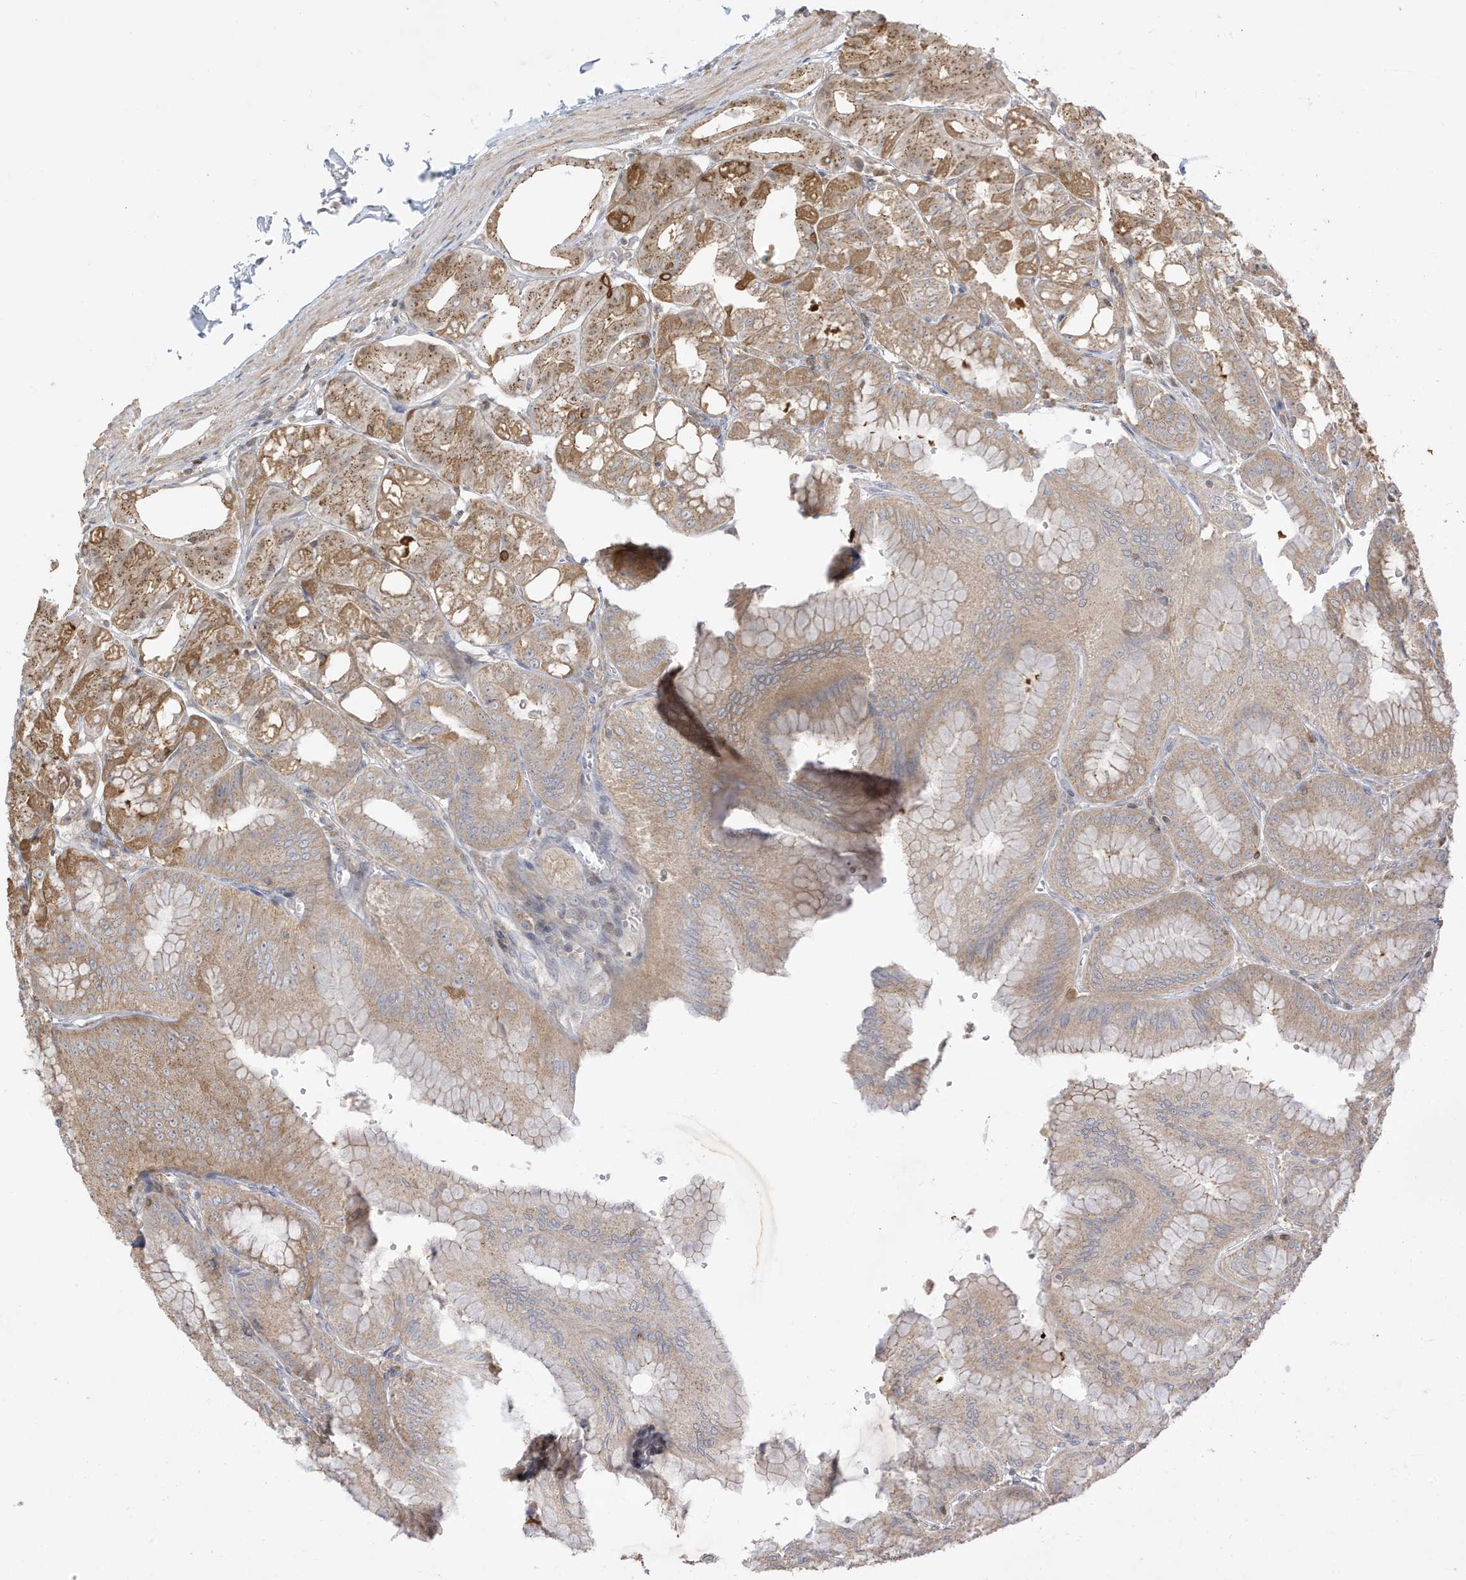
{"staining": {"intensity": "moderate", "quantity": ">75%", "location": "cytoplasmic/membranous"}, "tissue": "stomach", "cell_type": "Glandular cells", "image_type": "normal", "snomed": [{"axis": "morphology", "description": "Normal tissue, NOS"}, {"axis": "topography", "description": "Stomach, lower"}], "caption": "High-magnification brightfield microscopy of normal stomach stained with DAB (brown) and counterstained with hematoxylin (blue). glandular cells exhibit moderate cytoplasmic/membranous staining is present in about>75% of cells. The staining was performed using DAB (3,3'-diaminobenzidine), with brown indicating positive protein expression. Nuclei are stained blue with hematoxylin.", "gene": "TAB3", "patient": {"sex": "male", "age": 71}}